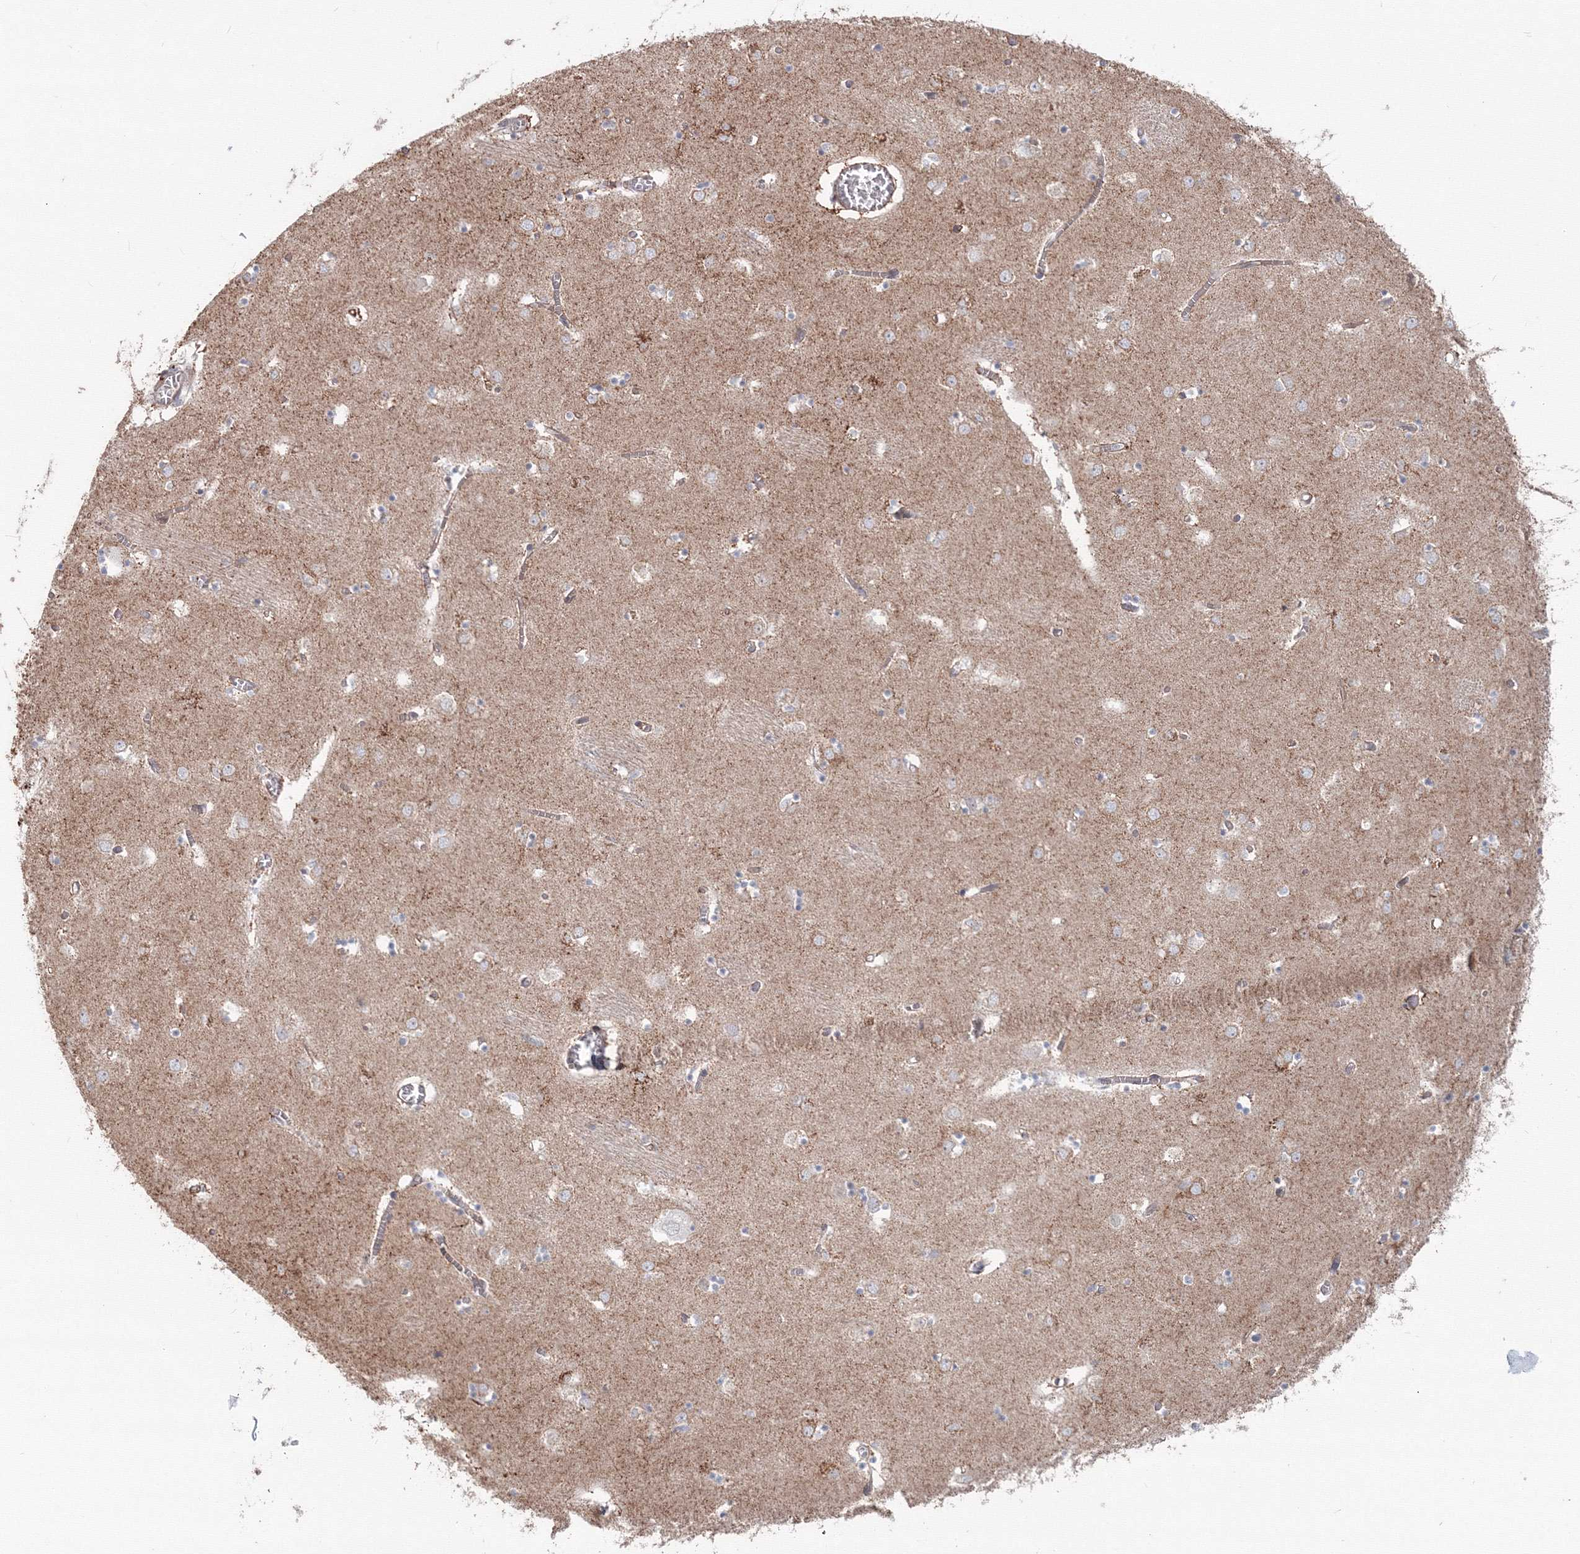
{"staining": {"intensity": "moderate", "quantity": "<25%", "location": "cytoplasmic/membranous"}, "tissue": "caudate", "cell_type": "Glial cells", "image_type": "normal", "snomed": [{"axis": "morphology", "description": "Normal tissue, NOS"}, {"axis": "topography", "description": "Lateral ventricle wall"}], "caption": "An image of caudate stained for a protein reveals moderate cytoplasmic/membranous brown staining in glial cells. The staining was performed using DAB (3,3'-diaminobenzidine) to visualize the protein expression in brown, while the nuclei were stained in blue with hematoxylin (Magnification: 20x).", "gene": "SH3PXD2A", "patient": {"sex": "male", "age": 70}}